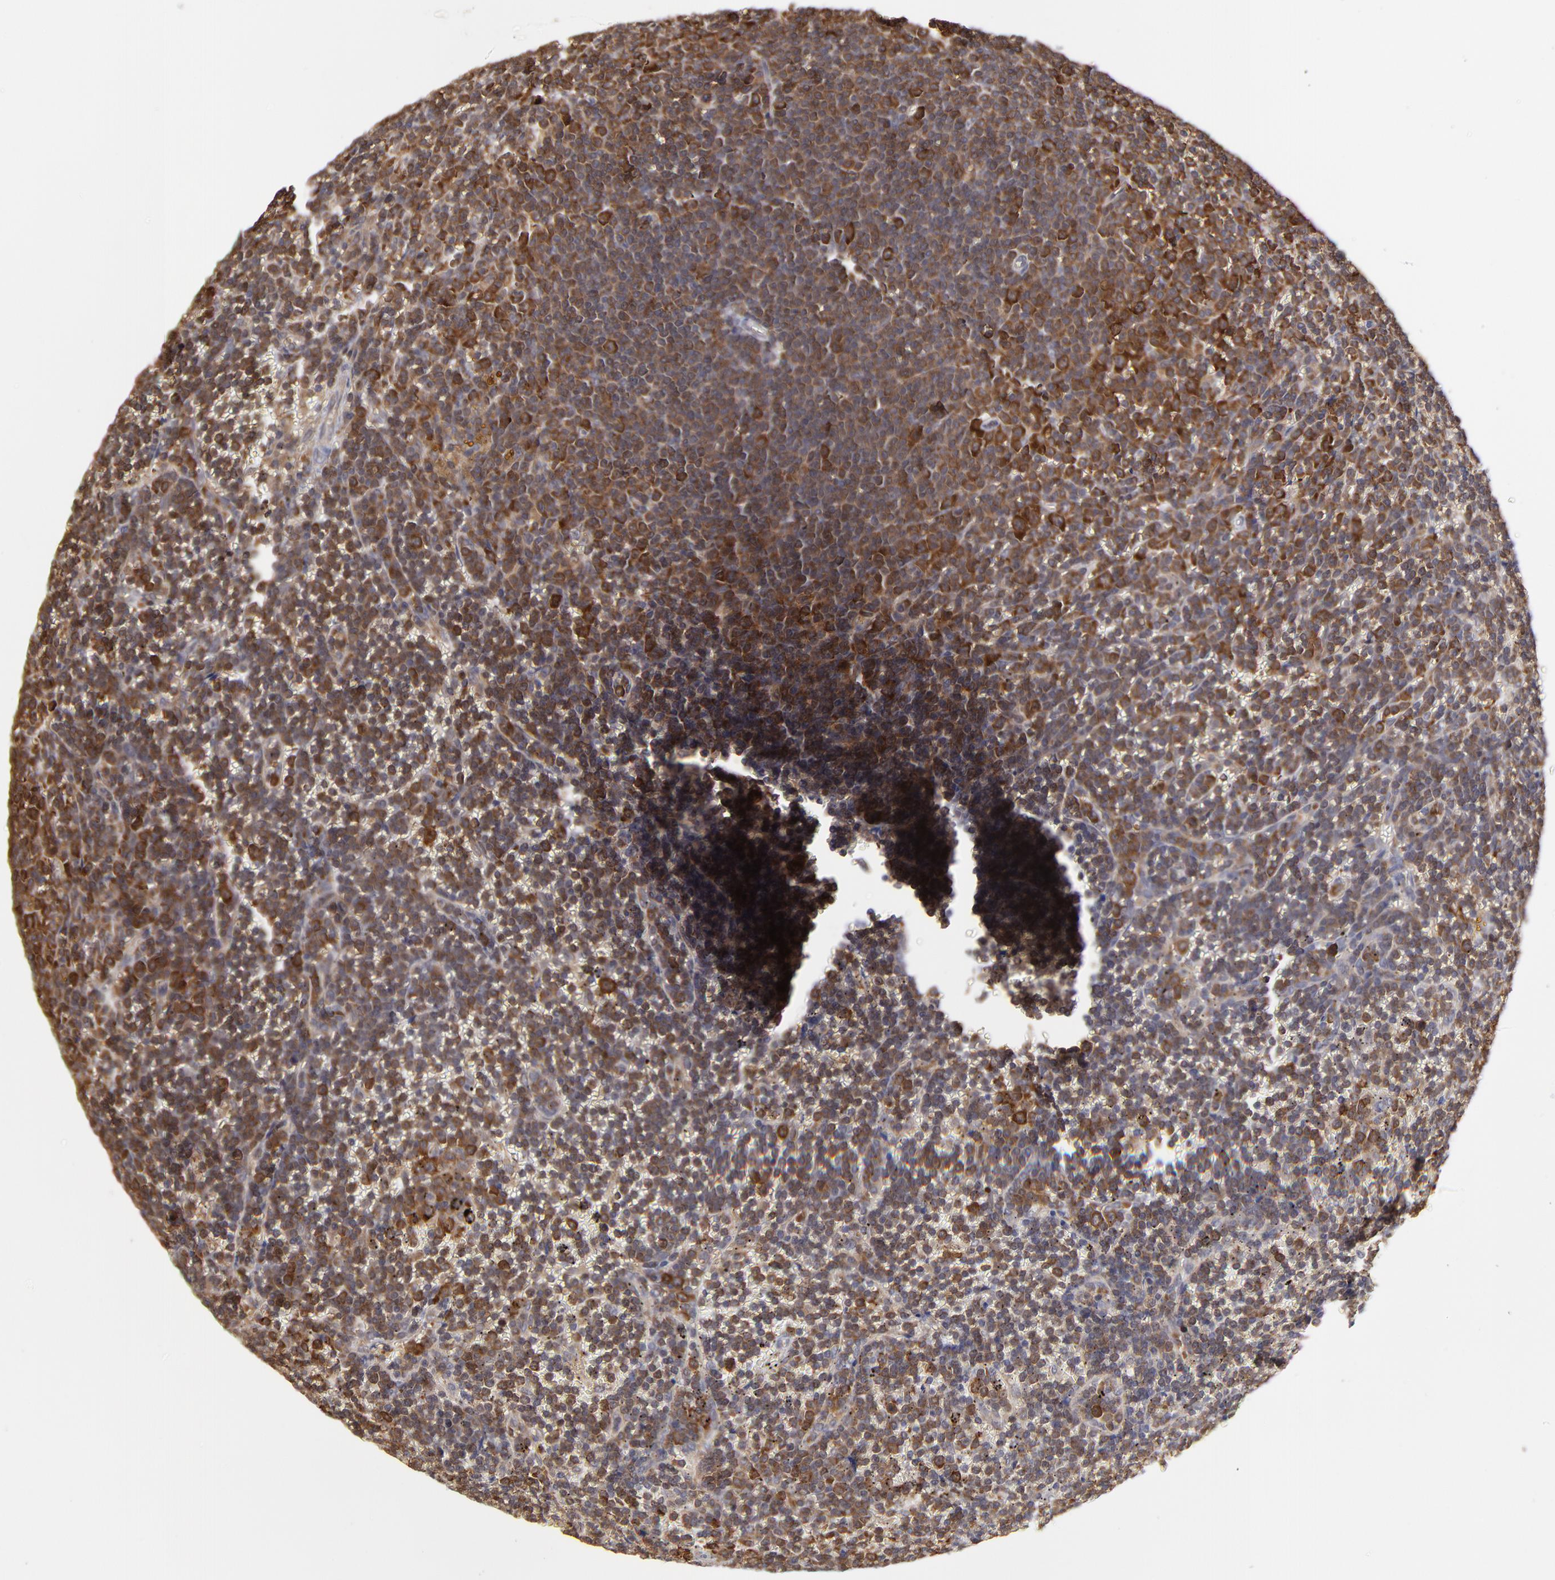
{"staining": {"intensity": "strong", "quantity": ">75%", "location": "cytoplasmic/membranous"}, "tissue": "lymphoma", "cell_type": "Tumor cells", "image_type": "cancer", "snomed": [{"axis": "morphology", "description": "Malignant lymphoma, non-Hodgkin's type, Low grade"}, {"axis": "topography", "description": "Spleen"}], "caption": "Human lymphoma stained for a protein (brown) shows strong cytoplasmic/membranous positive staining in about >75% of tumor cells.", "gene": "GART", "patient": {"sex": "male", "age": 80}}